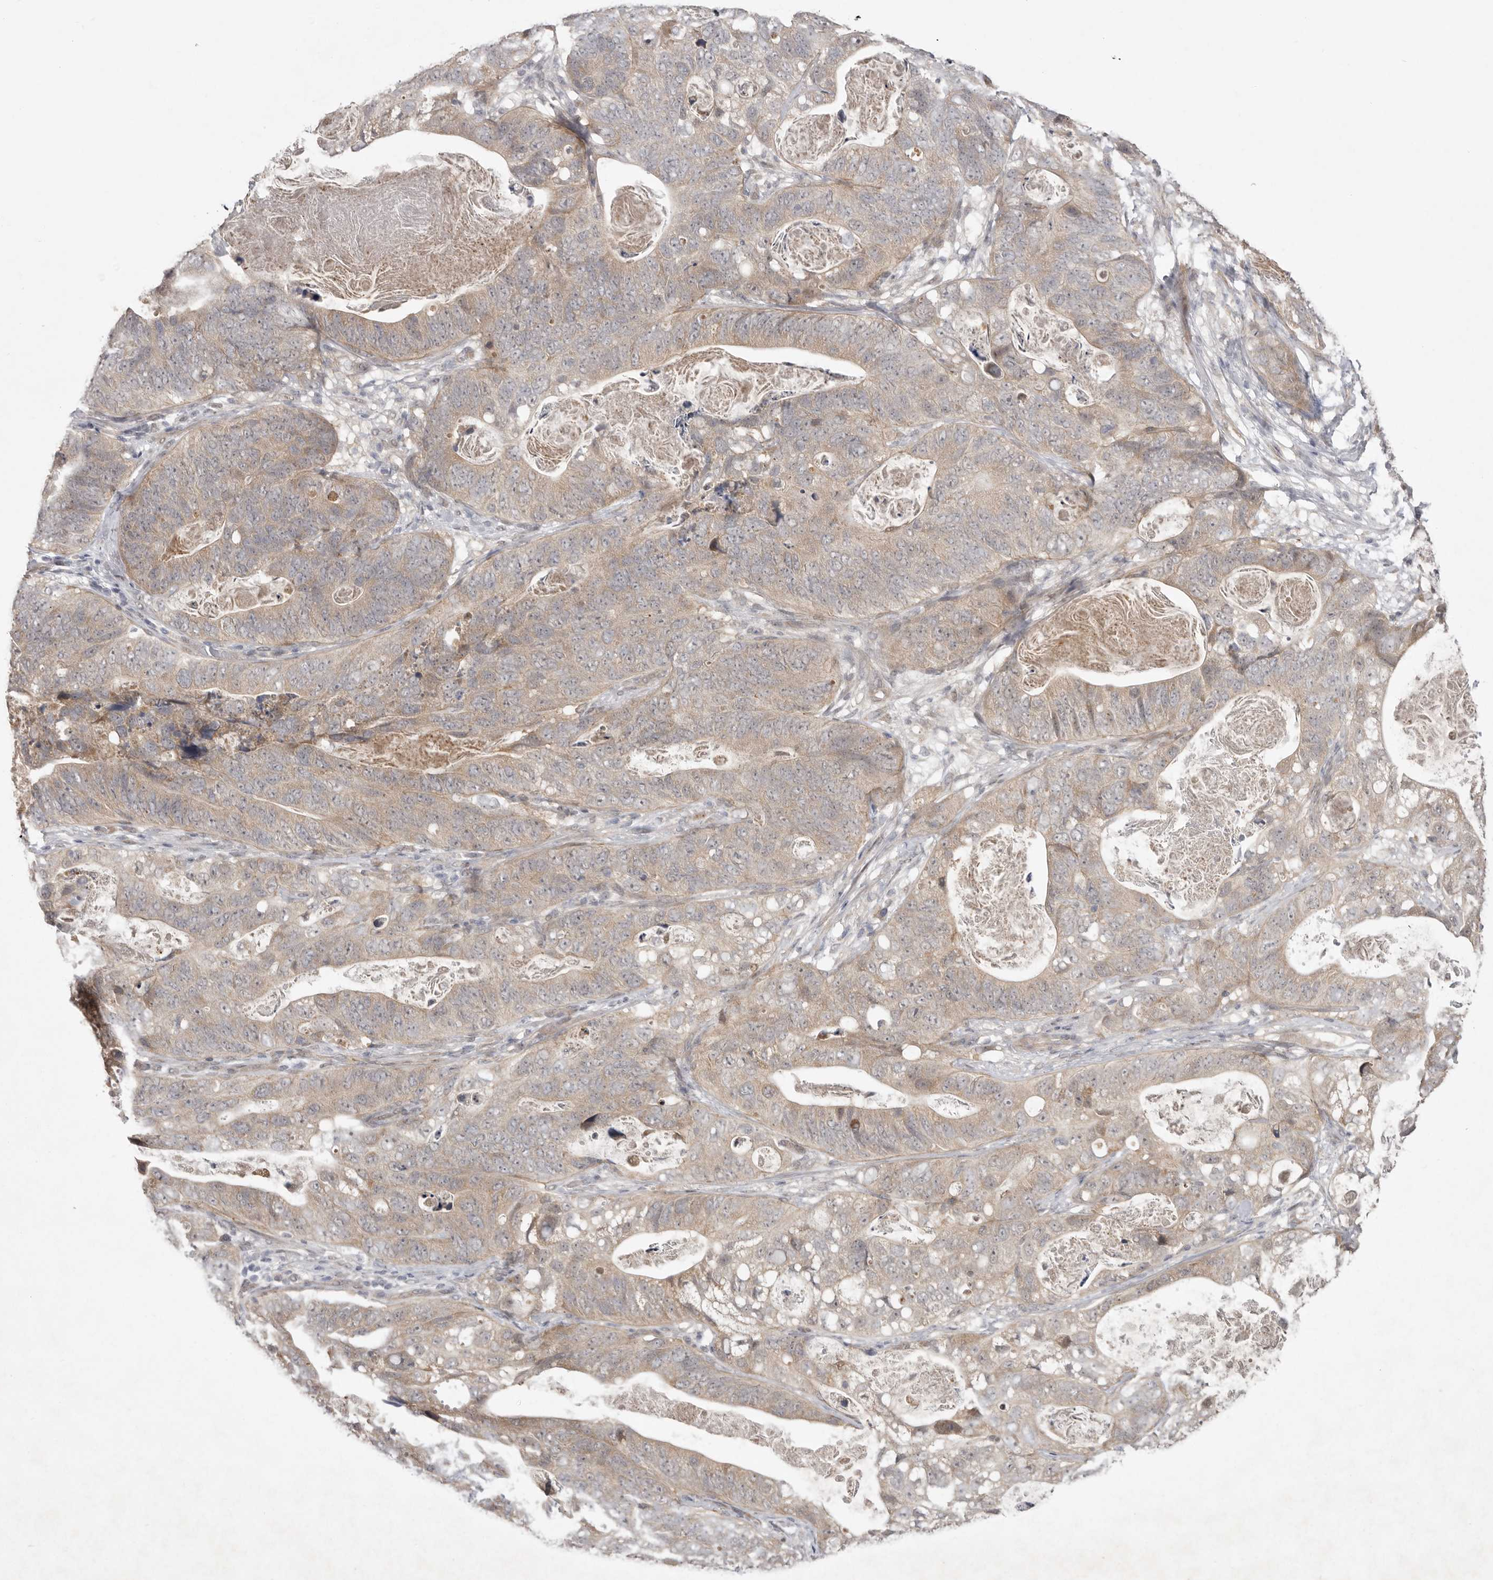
{"staining": {"intensity": "weak", "quantity": ">75%", "location": "cytoplasmic/membranous"}, "tissue": "stomach cancer", "cell_type": "Tumor cells", "image_type": "cancer", "snomed": [{"axis": "morphology", "description": "Normal tissue, NOS"}, {"axis": "morphology", "description": "Adenocarcinoma, NOS"}, {"axis": "topography", "description": "Stomach"}], "caption": "Immunohistochemistry (IHC) image of neoplastic tissue: human stomach cancer stained using IHC shows low levels of weak protein expression localized specifically in the cytoplasmic/membranous of tumor cells, appearing as a cytoplasmic/membranous brown color.", "gene": "NSUN4", "patient": {"sex": "female", "age": 89}}